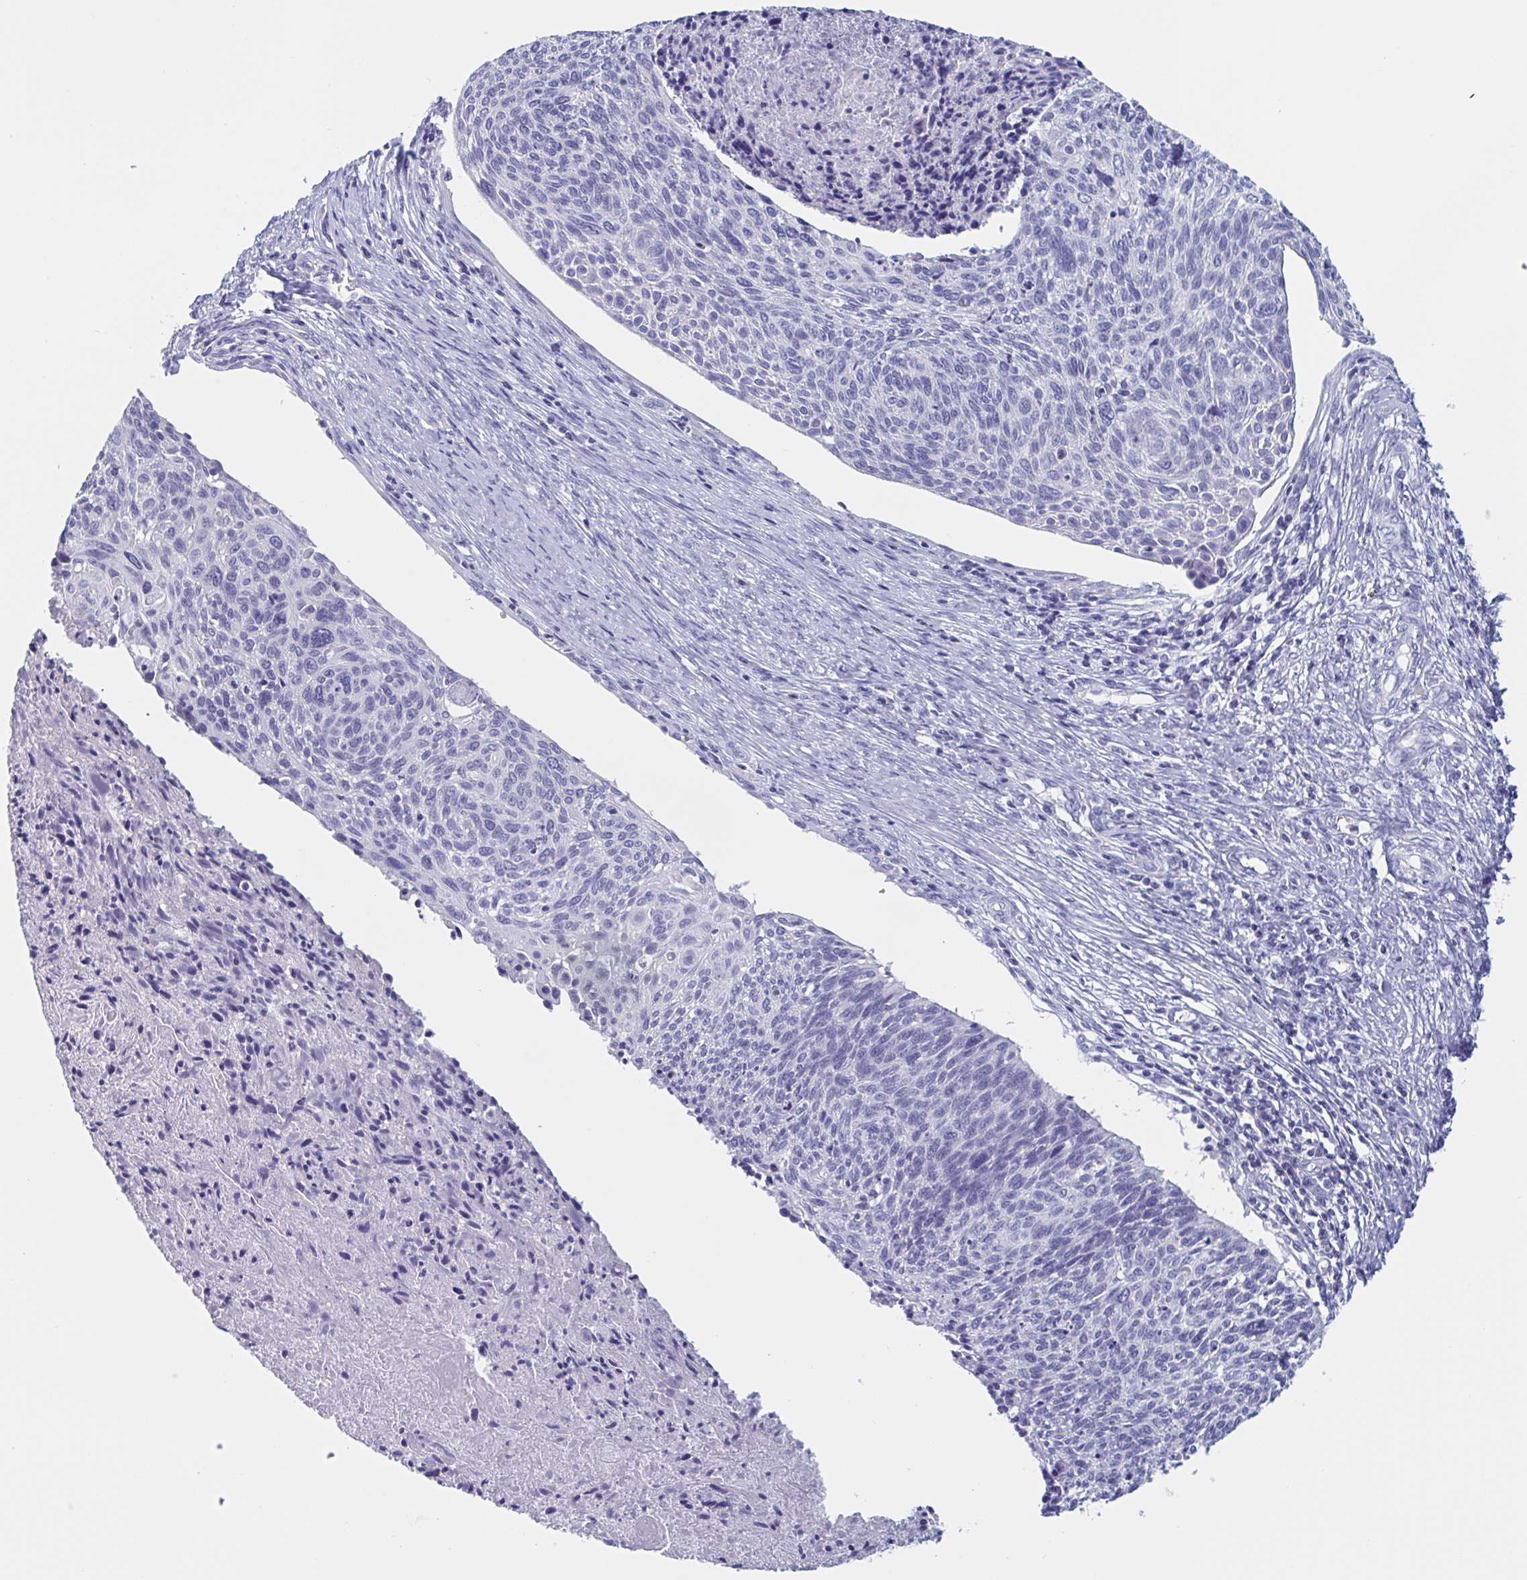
{"staining": {"intensity": "negative", "quantity": "none", "location": "none"}, "tissue": "cervical cancer", "cell_type": "Tumor cells", "image_type": "cancer", "snomed": [{"axis": "morphology", "description": "Squamous cell carcinoma, NOS"}, {"axis": "topography", "description": "Cervix"}], "caption": "Micrograph shows no protein expression in tumor cells of cervical cancer (squamous cell carcinoma) tissue.", "gene": "DPEP3", "patient": {"sex": "female", "age": 49}}